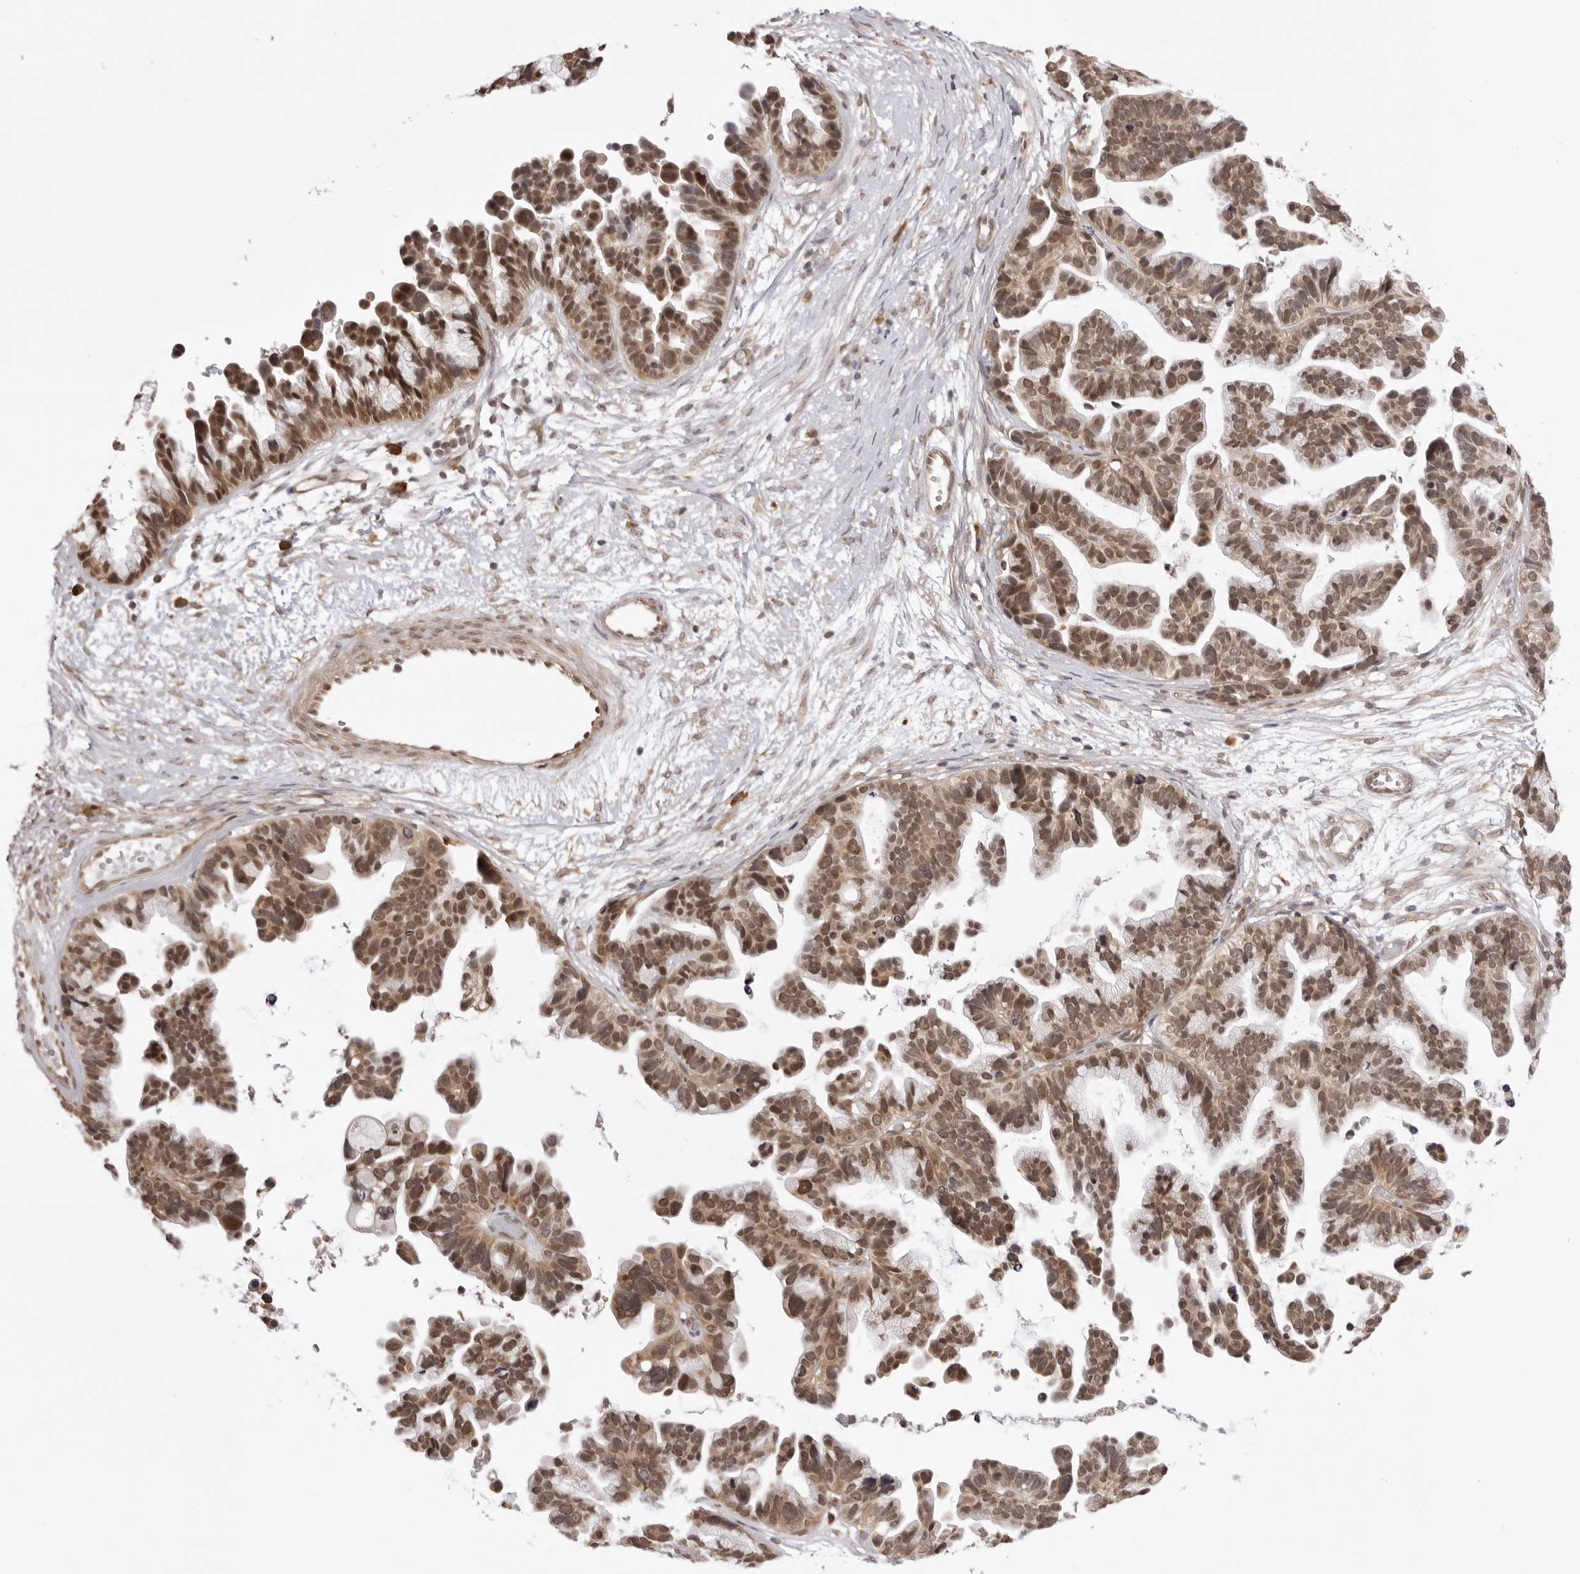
{"staining": {"intensity": "moderate", "quantity": ">75%", "location": "cytoplasmic/membranous,nuclear"}, "tissue": "ovarian cancer", "cell_type": "Tumor cells", "image_type": "cancer", "snomed": [{"axis": "morphology", "description": "Cystadenocarcinoma, serous, NOS"}, {"axis": "topography", "description": "Ovary"}], "caption": "Moderate cytoplasmic/membranous and nuclear positivity for a protein is appreciated in approximately >75% of tumor cells of ovarian cancer (serous cystadenocarcinoma) using IHC.", "gene": "ZC3H11A", "patient": {"sex": "female", "age": 56}}